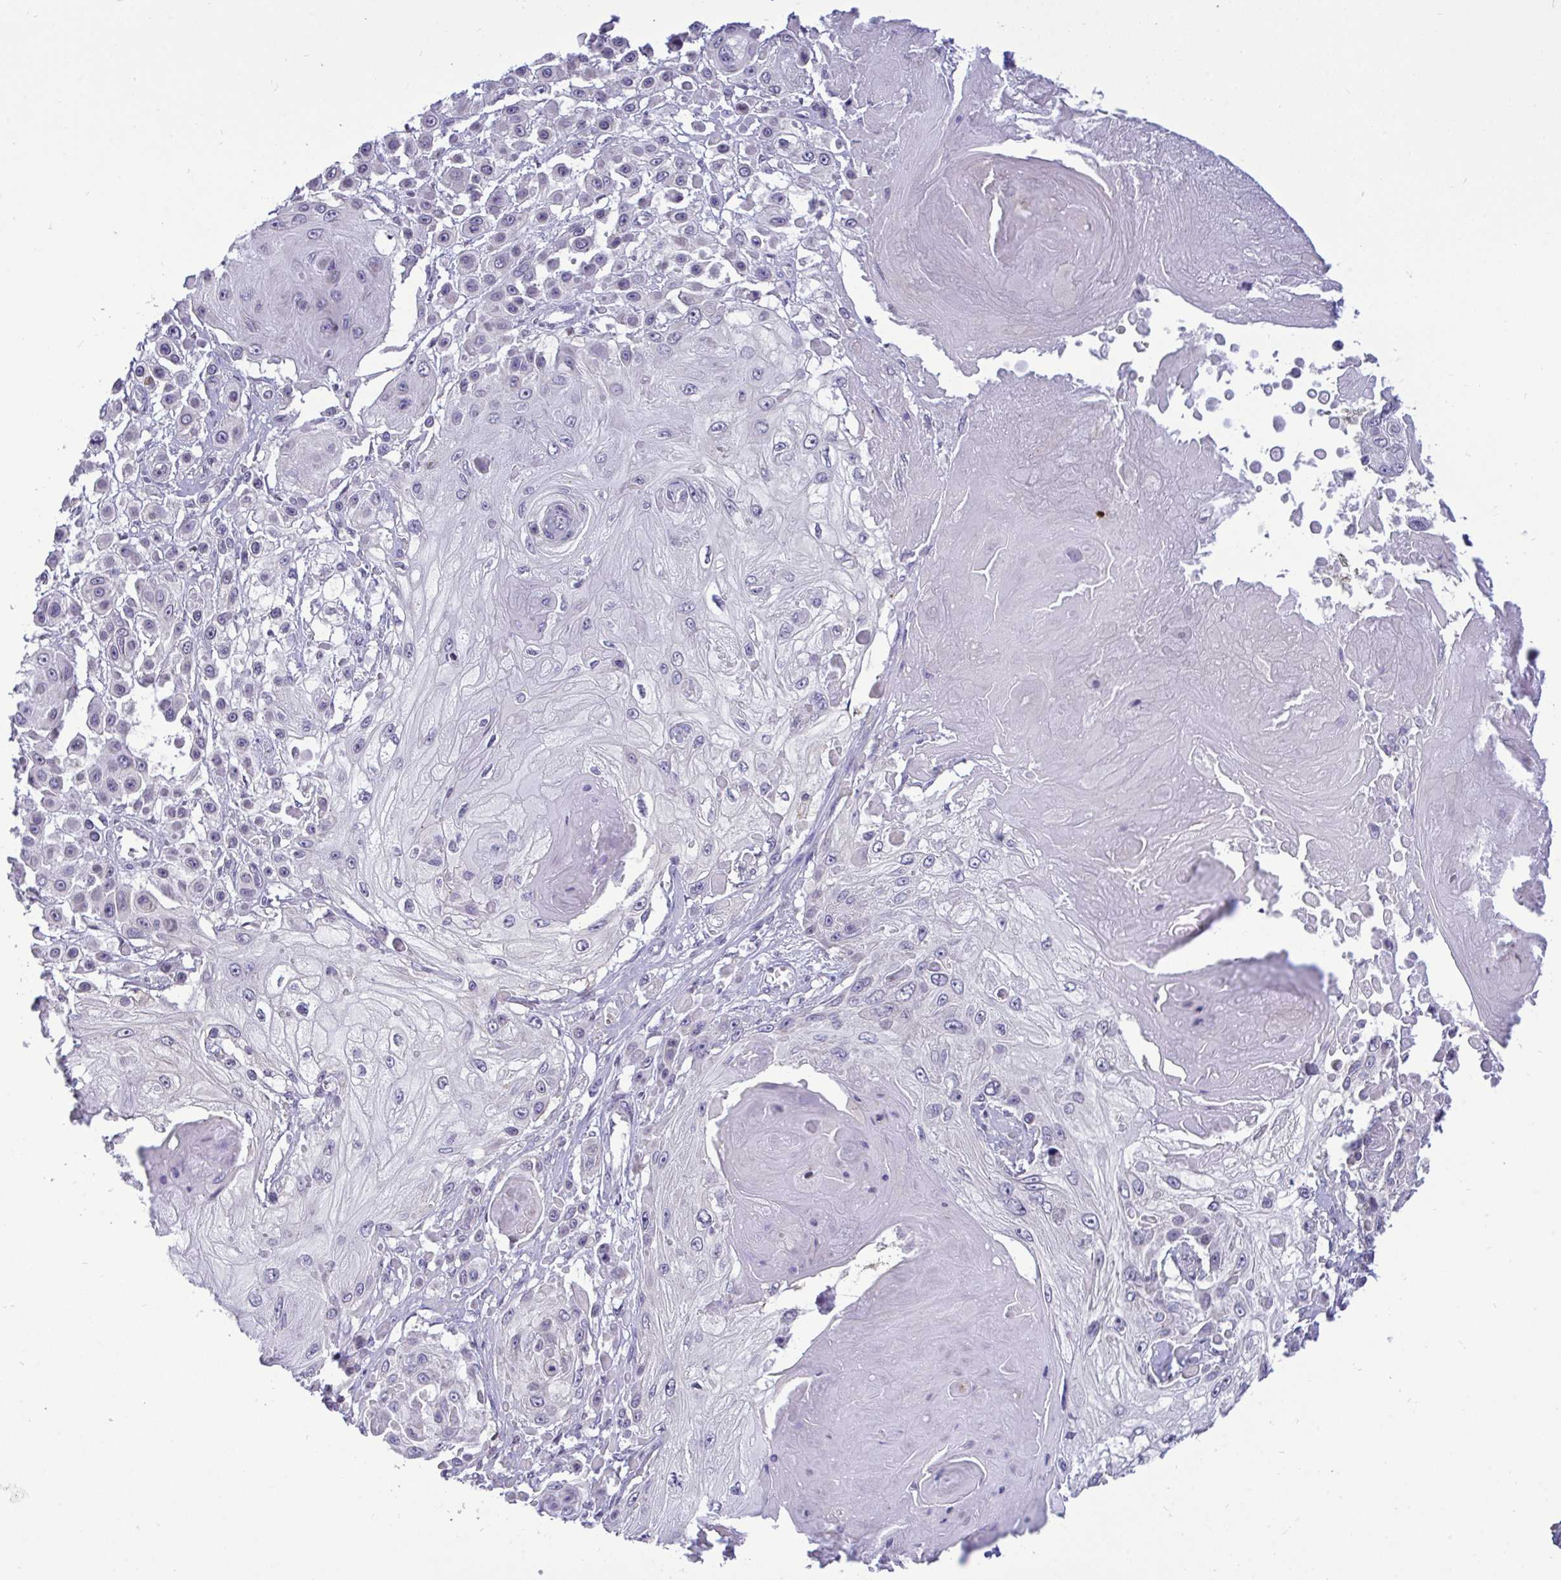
{"staining": {"intensity": "negative", "quantity": "none", "location": "none"}, "tissue": "skin cancer", "cell_type": "Tumor cells", "image_type": "cancer", "snomed": [{"axis": "morphology", "description": "Squamous cell carcinoma, NOS"}, {"axis": "topography", "description": "Skin"}], "caption": "This micrograph is of skin cancer stained with immunohistochemistry (IHC) to label a protein in brown with the nuclei are counter-stained blue. There is no positivity in tumor cells.", "gene": "EPOP", "patient": {"sex": "male", "age": 67}}